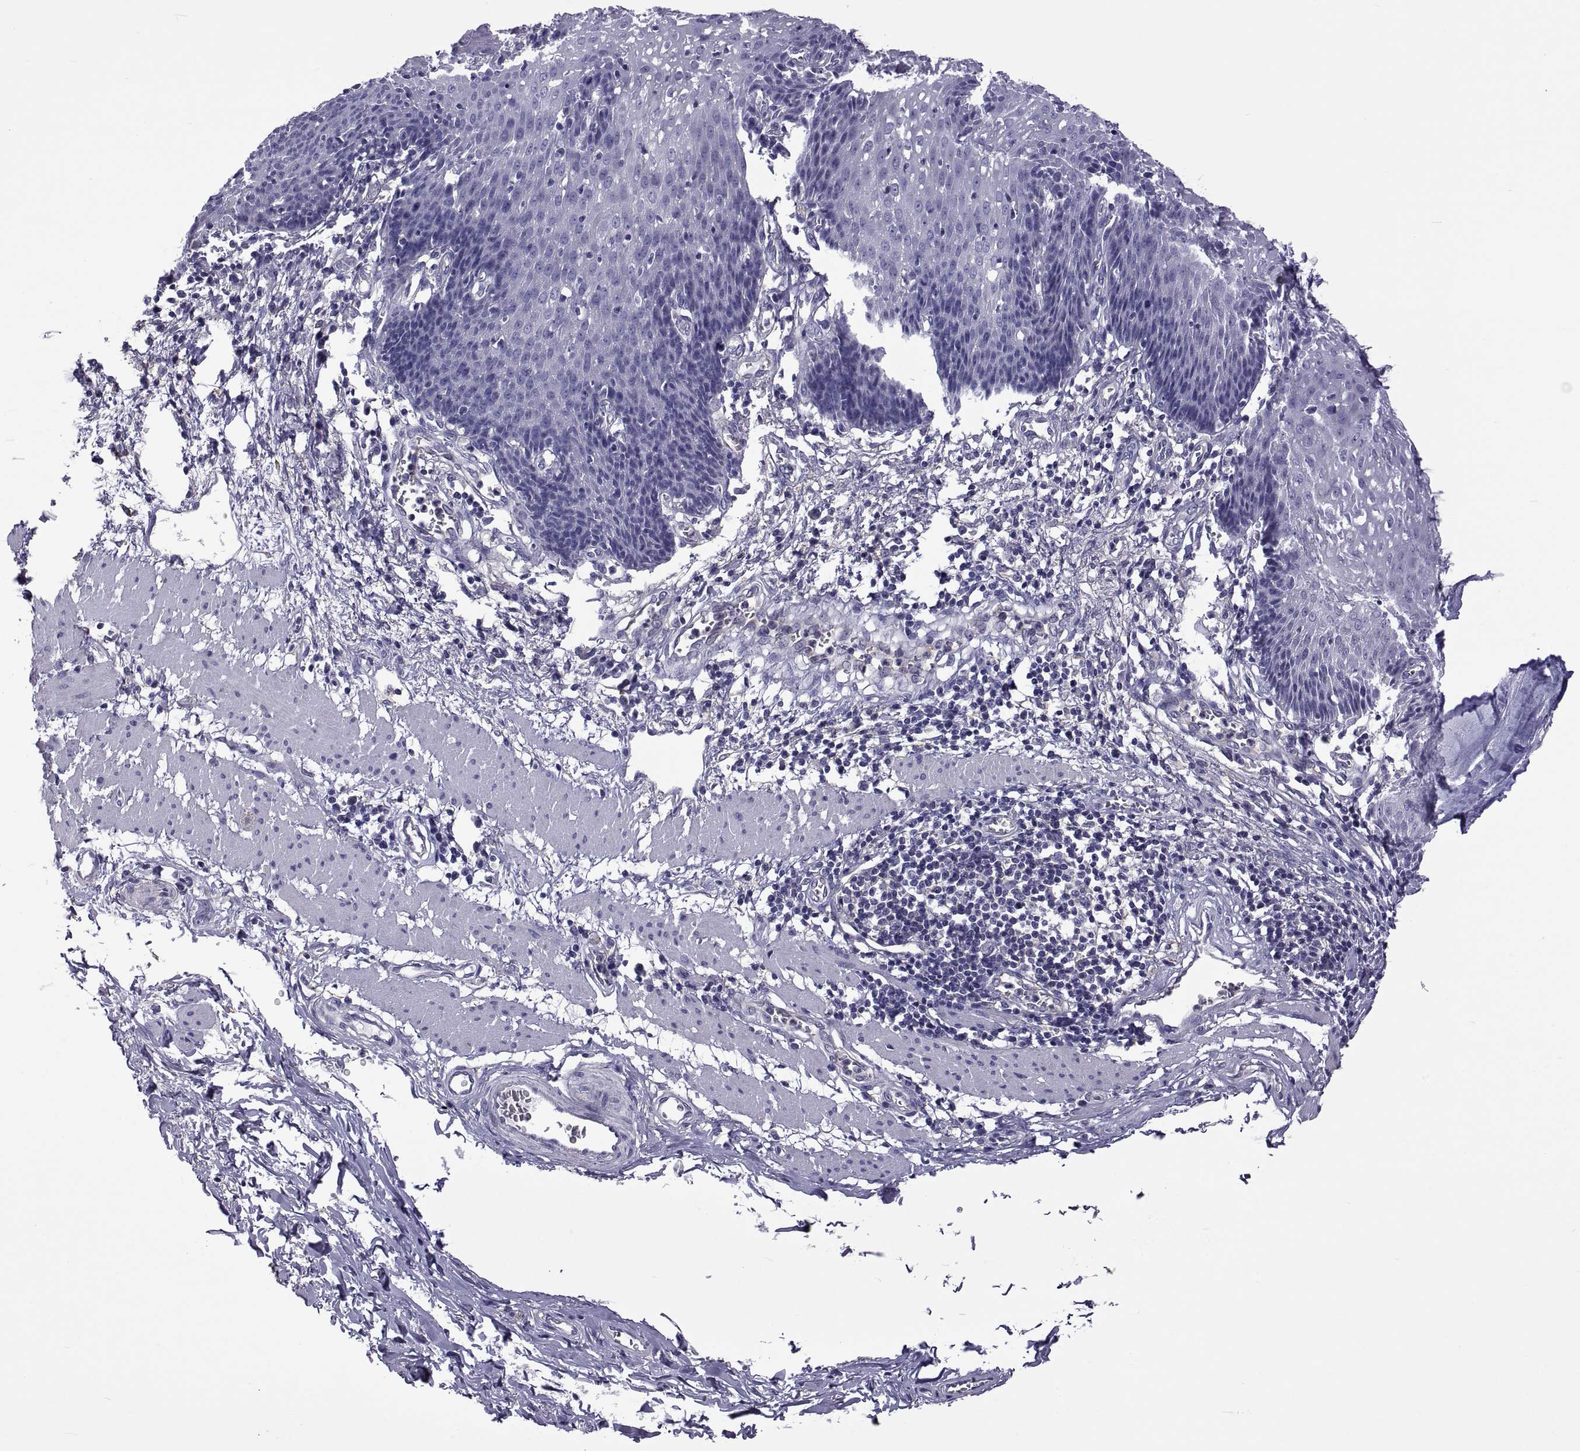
{"staining": {"intensity": "negative", "quantity": "none", "location": "none"}, "tissue": "esophagus", "cell_type": "Squamous epithelial cells", "image_type": "normal", "snomed": [{"axis": "morphology", "description": "Normal tissue, NOS"}, {"axis": "topography", "description": "Esophagus"}], "caption": "This is an IHC micrograph of normal esophagus. There is no positivity in squamous epithelial cells.", "gene": "TMC3", "patient": {"sex": "male", "age": 57}}